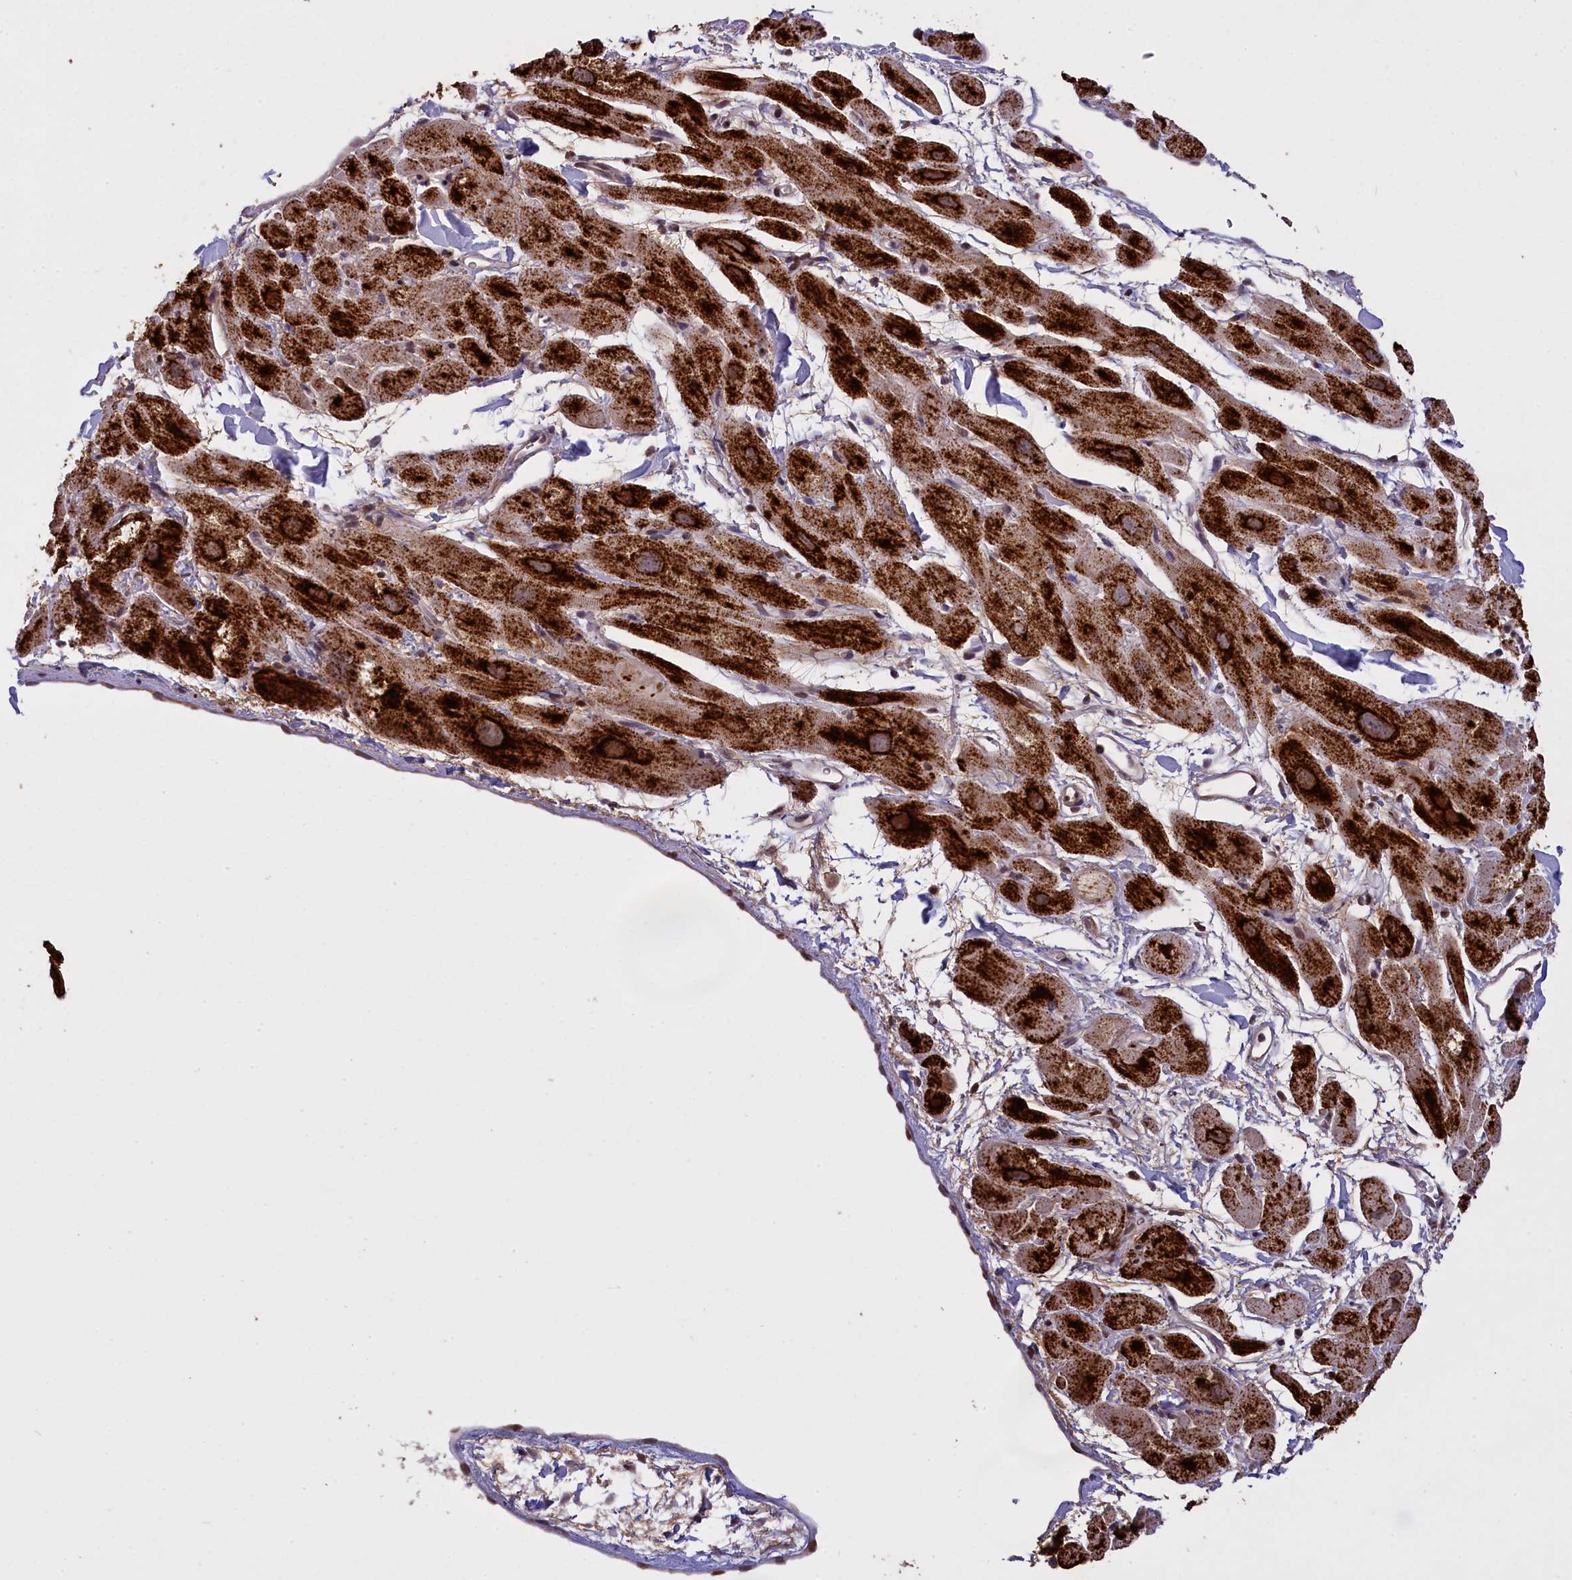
{"staining": {"intensity": "strong", "quantity": "<25%", "location": "cytoplasmic/membranous,nuclear"}, "tissue": "heart muscle", "cell_type": "Cardiomyocytes", "image_type": "normal", "snomed": [{"axis": "morphology", "description": "Normal tissue, NOS"}, {"axis": "topography", "description": "Heart"}], "caption": "High-magnification brightfield microscopy of normal heart muscle stained with DAB (brown) and counterstained with hematoxylin (blue). cardiomyocytes exhibit strong cytoplasmic/membranous,nuclear staining is seen in about<25% of cells. (Stains: DAB (3,3'-diaminobenzidine) in brown, nuclei in blue, Microscopy: brightfield microscopy at high magnification).", "gene": "RELB", "patient": {"sex": "male", "age": 49}}